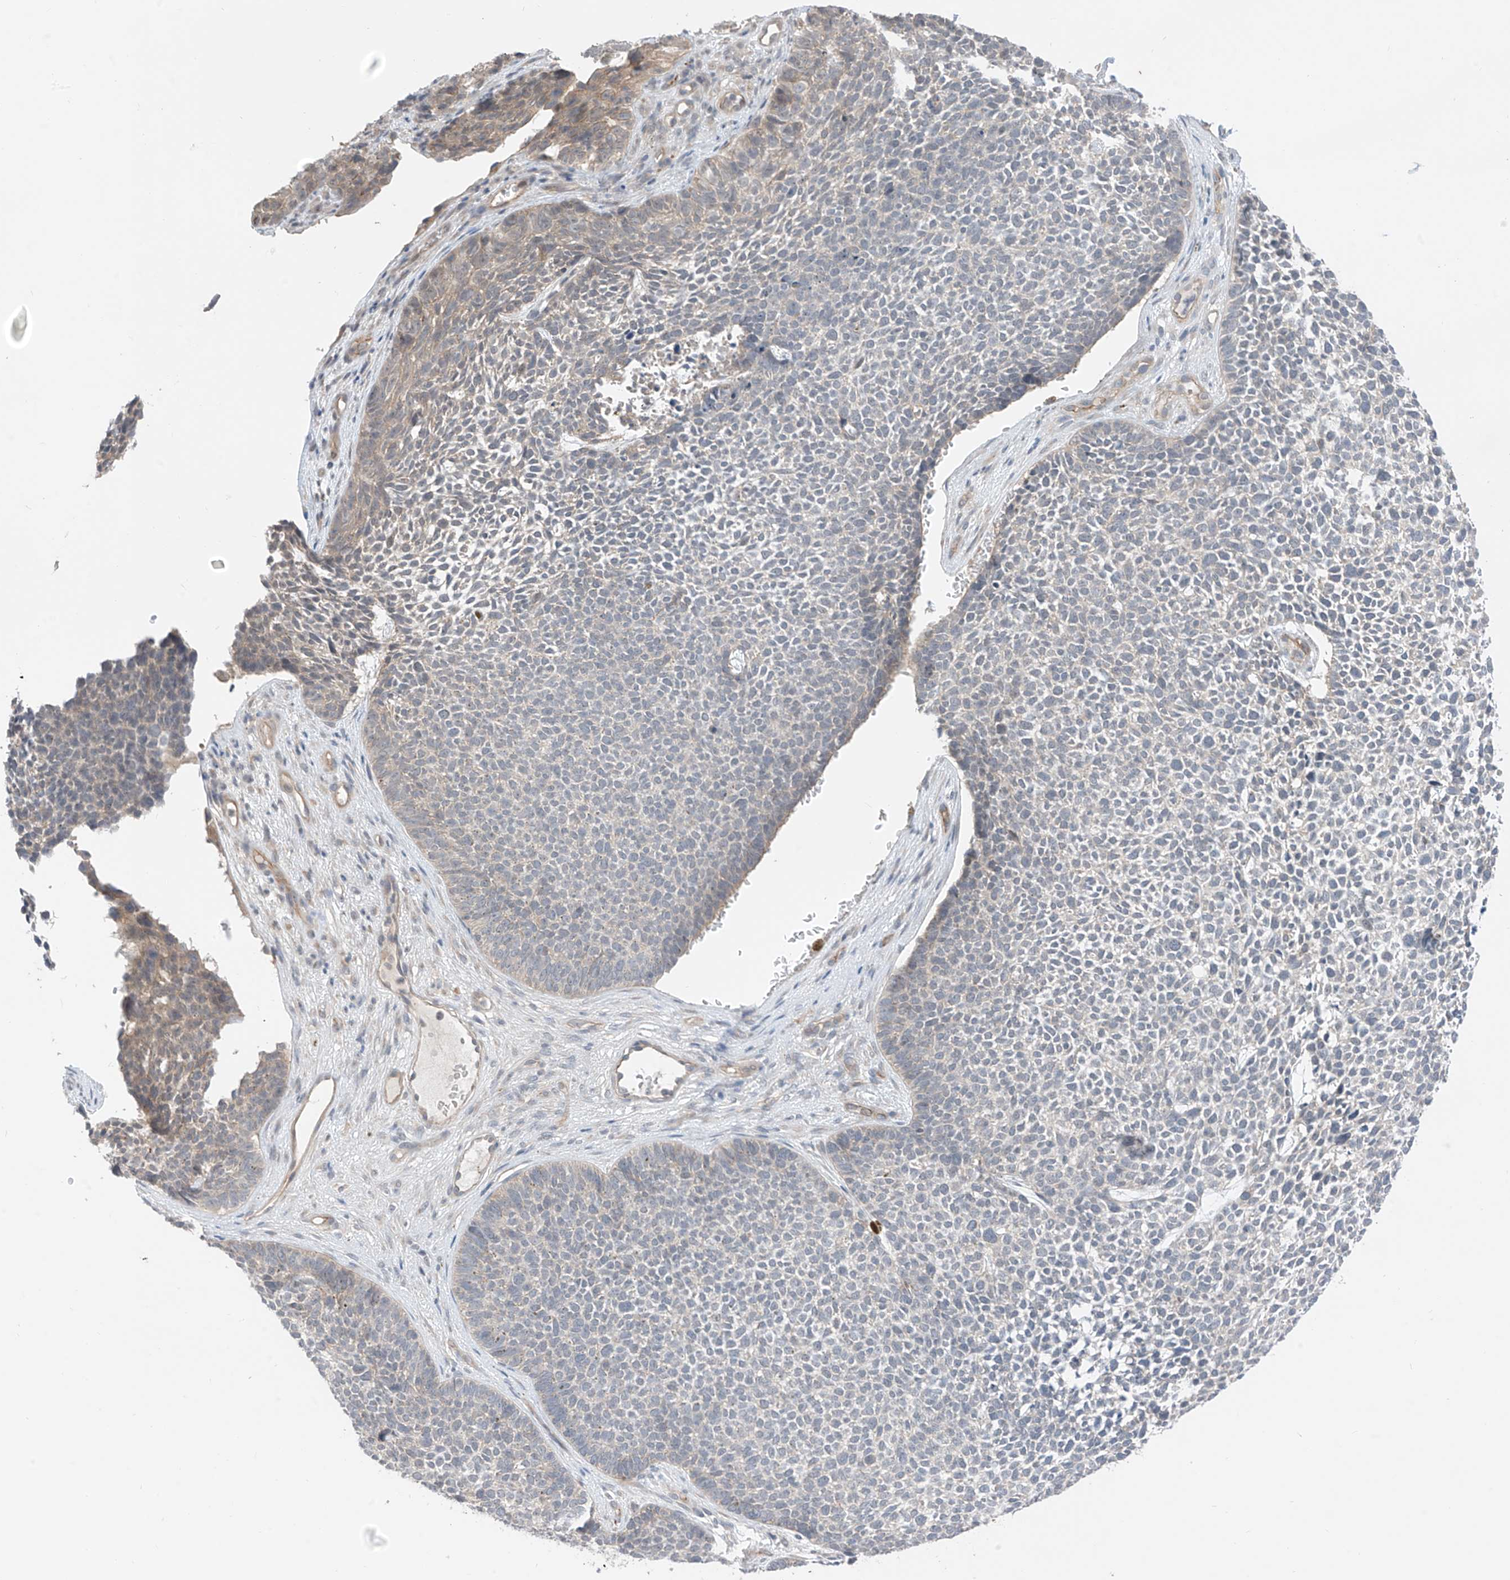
{"staining": {"intensity": "negative", "quantity": "none", "location": "none"}, "tissue": "skin cancer", "cell_type": "Tumor cells", "image_type": "cancer", "snomed": [{"axis": "morphology", "description": "Basal cell carcinoma"}, {"axis": "topography", "description": "Skin"}], "caption": "This is a photomicrograph of immunohistochemistry staining of skin basal cell carcinoma, which shows no expression in tumor cells.", "gene": "ABLIM2", "patient": {"sex": "female", "age": 84}}